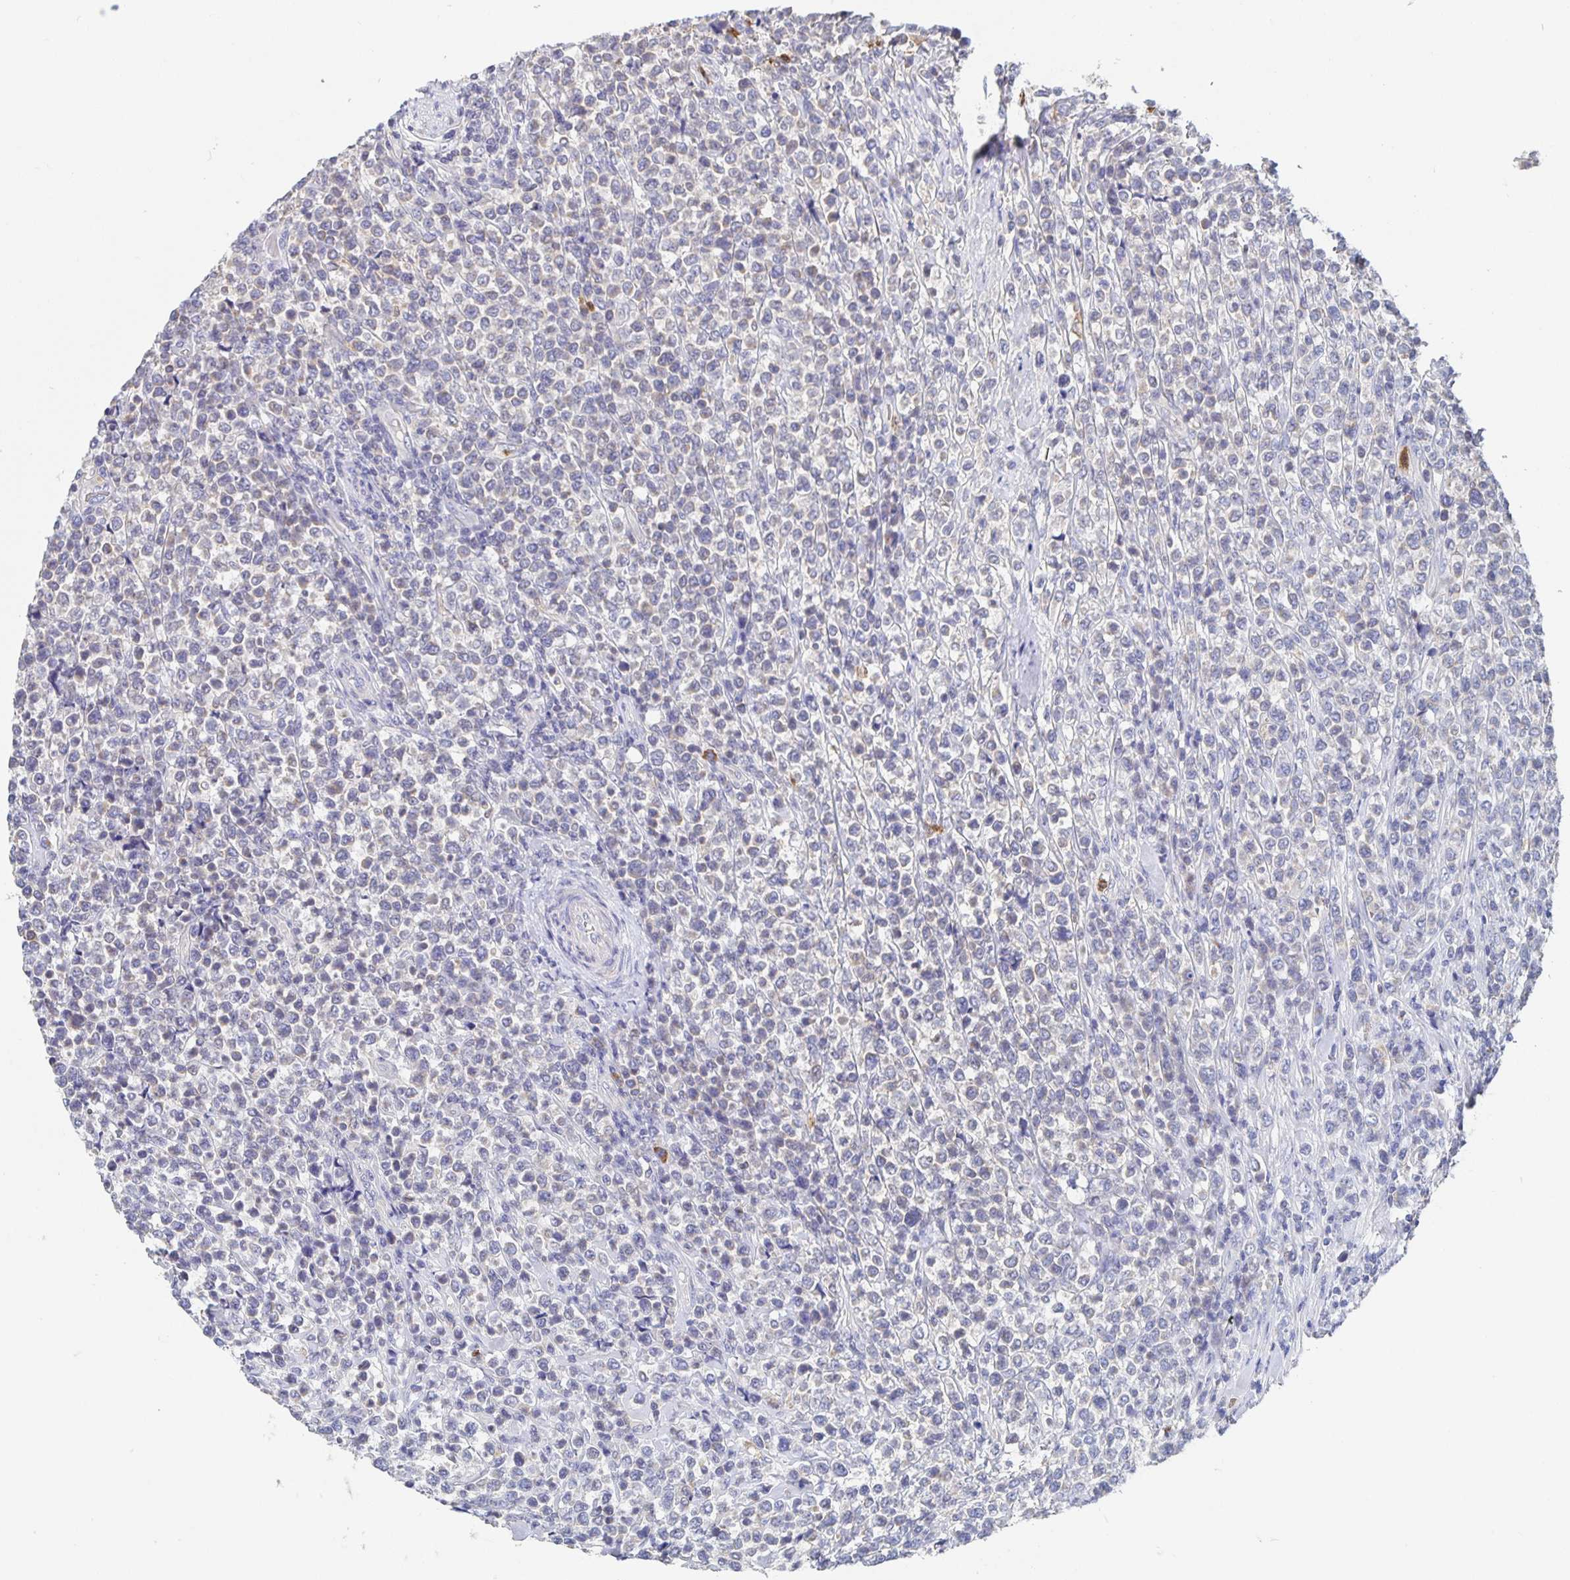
{"staining": {"intensity": "negative", "quantity": "none", "location": "none"}, "tissue": "lymphoma", "cell_type": "Tumor cells", "image_type": "cancer", "snomed": [{"axis": "morphology", "description": "Malignant lymphoma, non-Hodgkin's type, High grade"}, {"axis": "topography", "description": "Soft tissue"}], "caption": "DAB (3,3'-diaminobenzidine) immunohistochemical staining of high-grade malignant lymphoma, non-Hodgkin's type shows no significant positivity in tumor cells.", "gene": "CDC42BPG", "patient": {"sex": "female", "age": 56}}